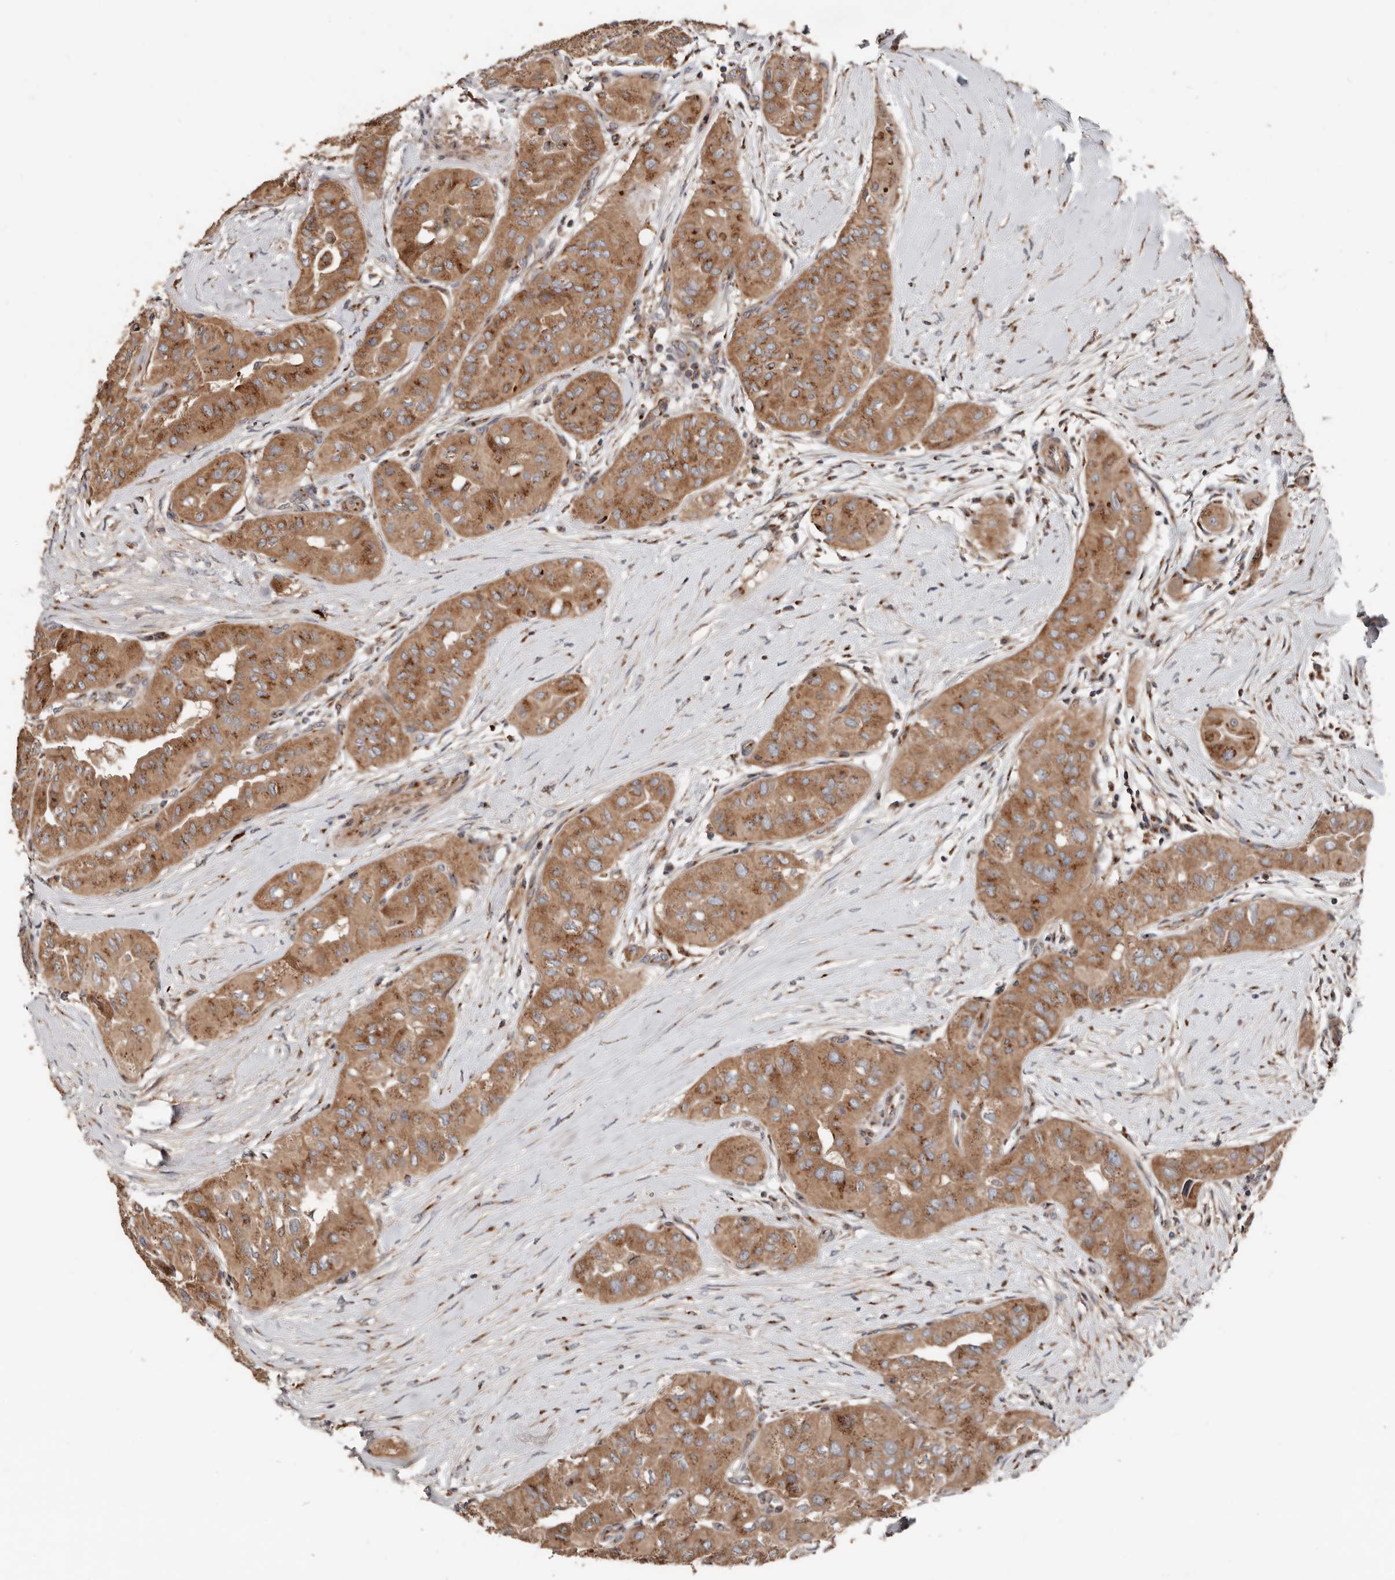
{"staining": {"intensity": "moderate", "quantity": ">75%", "location": "cytoplasmic/membranous"}, "tissue": "thyroid cancer", "cell_type": "Tumor cells", "image_type": "cancer", "snomed": [{"axis": "morphology", "description": "Papillary adenocarcinoma, NOS"}, {"axis": "topography", "description": "Thyroid gland"}], "caption": "A photomicrograph showing moderate cytoplasmic/membranous expression in approximately >75% of tumor cells in thyroid cancer (papillary adenocarcinoma), as visualized by brown immunohistochemical staining.", "gene": "COG1", "patient": {"sex": "female", "age": 59}}